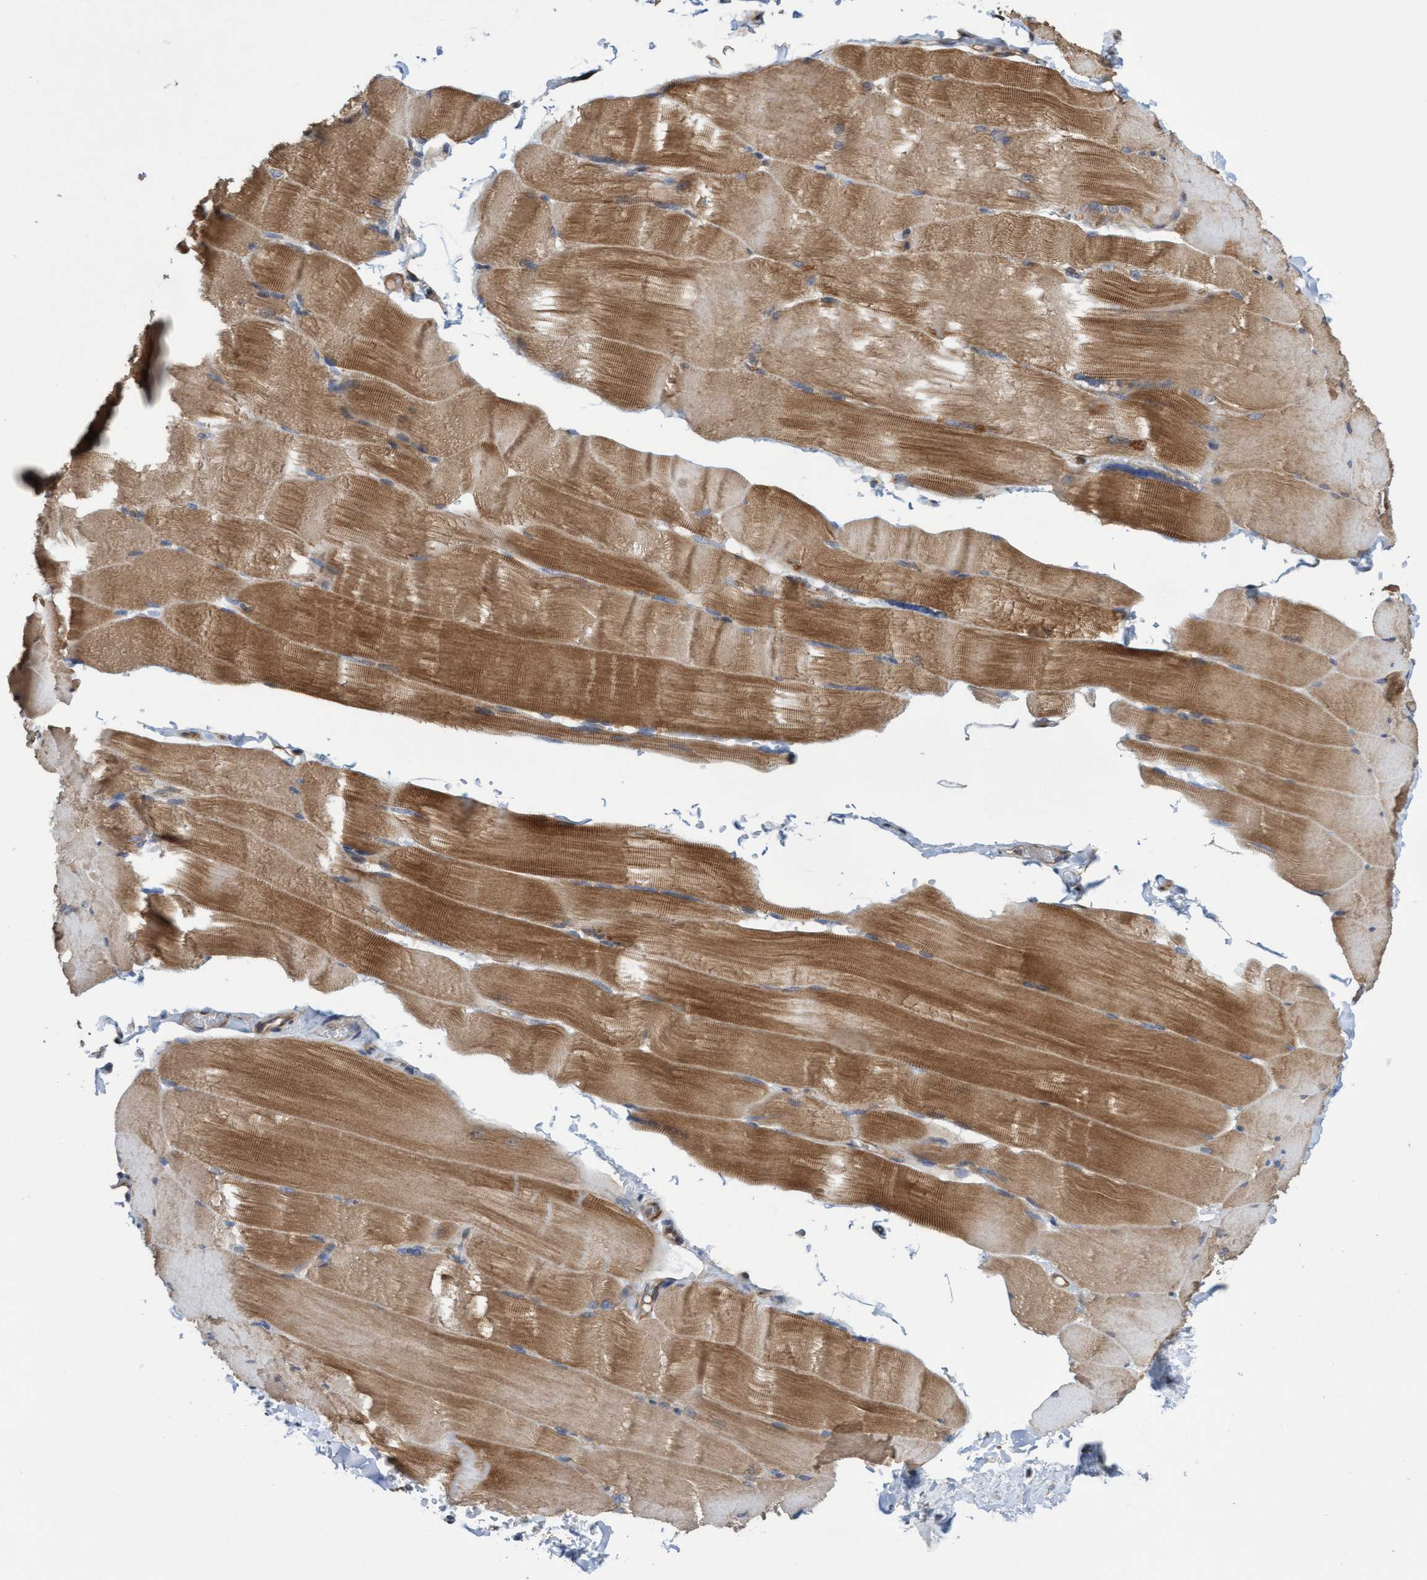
{"staining": {"intensity": "moderate", "quantity": ">75%", "location": "cytoplasmic/membranous"}, "tissue": "skeletal muscle", "cell_type": "Myocytes", "image_type": "normal", "snomed": [{"axis": "morphology", "description": "Normal tissue, NOS"}, {"axis": "topography", "description": "Skin"}, {"axis": "topography", "description": "Skeletal muscle"}], "caption": "The photomicrograph demonstrates immunohistochemical staining of benign skeletal muscle. There is moderate cytoplasmic/membranous expression is appreciated in about >75% of myocytes. (DAB (3,3'-diaminobenzidine) = brown stain, brightfield microscopy at high magnification).", "gene": "ITFG1", "patient": {"sex": "male", "age": 83}}